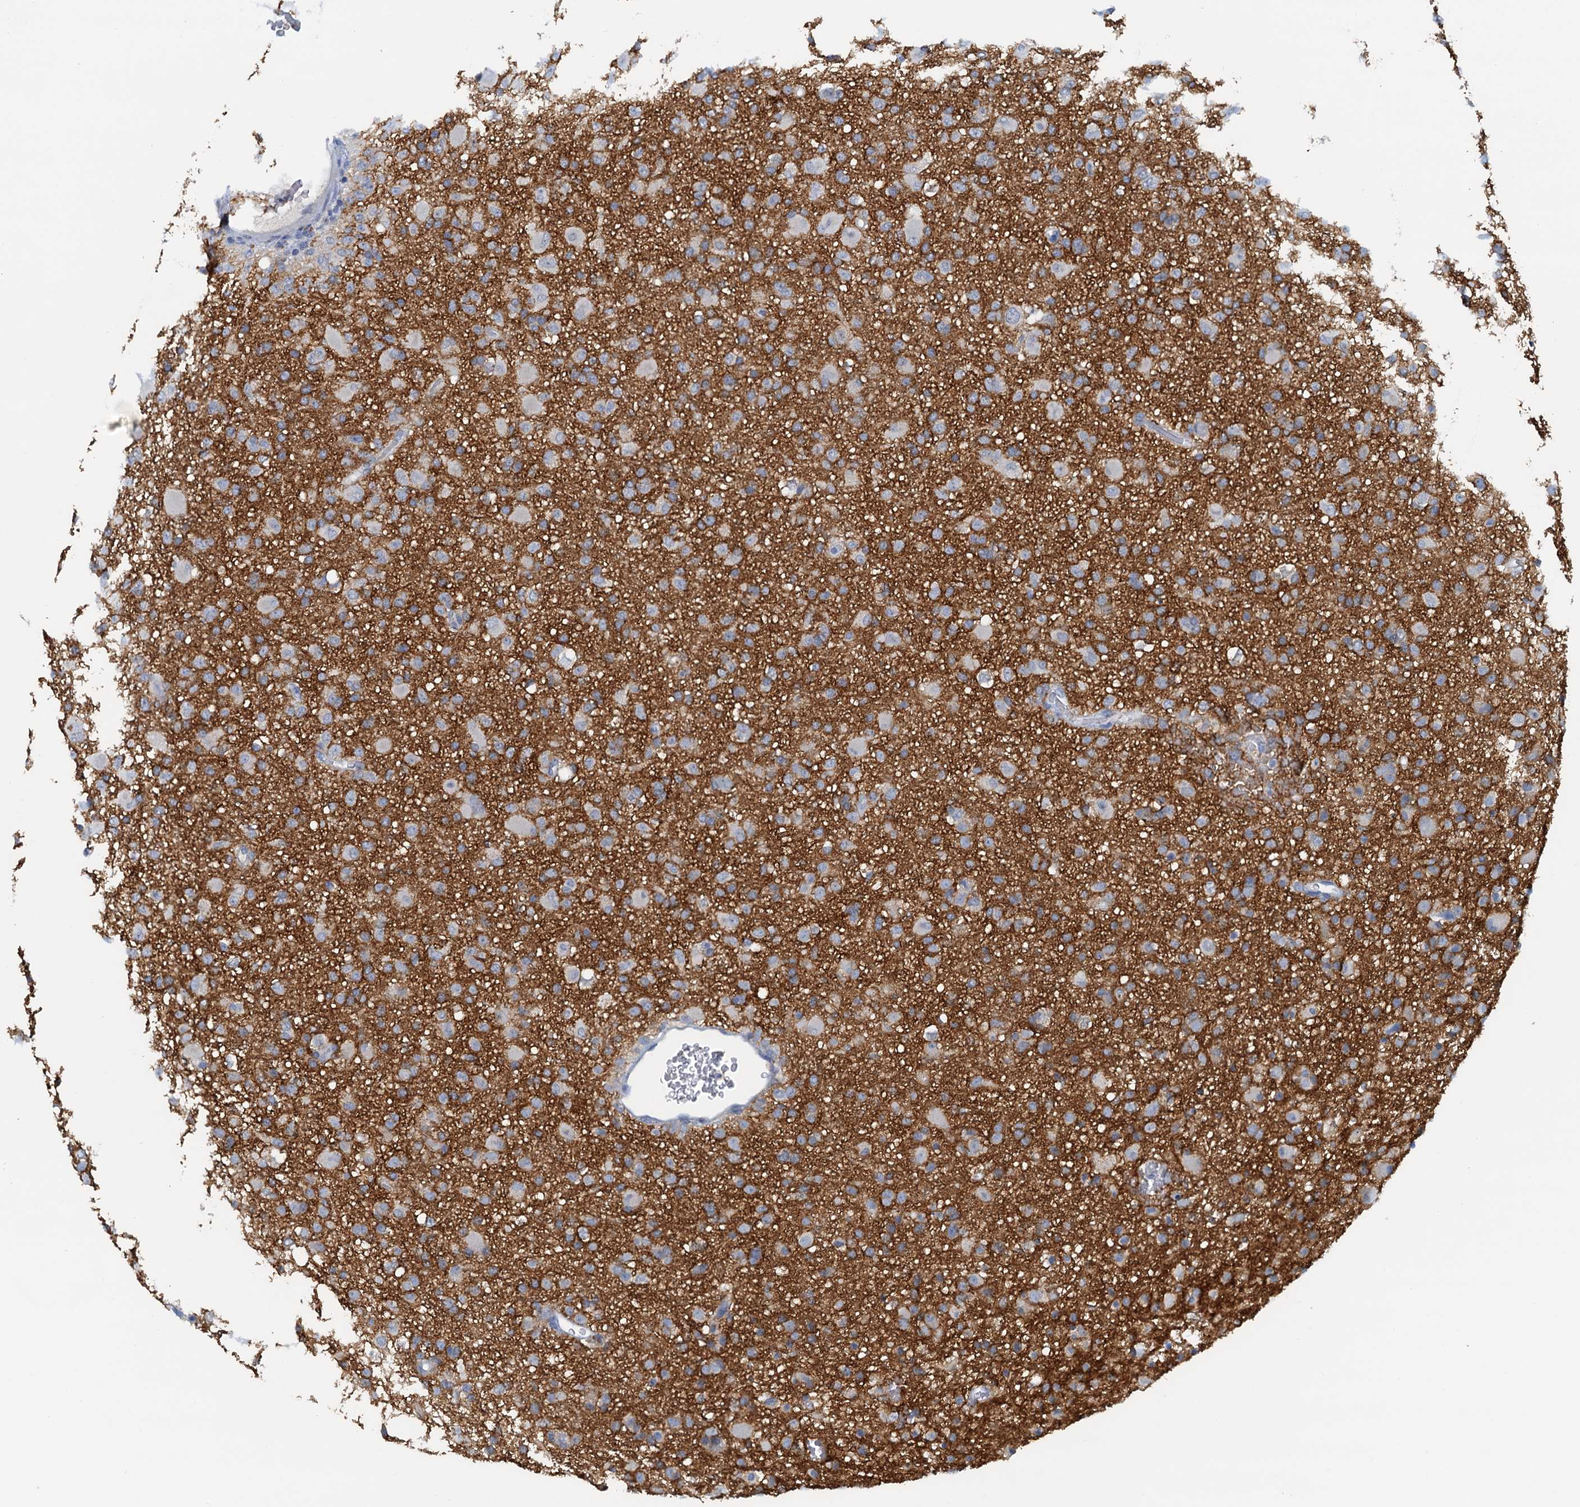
{"staining": {"intensity": "negative", "quantity": "none", "location": "none"}, "tissue": "glioma", "cell_type": "Tumor cells", "image_type": "cancer", "snomed": [{"axis": "morphology", "description": "Glioma, malignant, Low grade"}, {"axis": "topography", "description": "Brain"}], "caption": "Glioma was stained to show a protein in brown. There is no significant positivity in tumor cells.", "gene": "DTD1", "patient": {"sex": "male", "age": 65}}